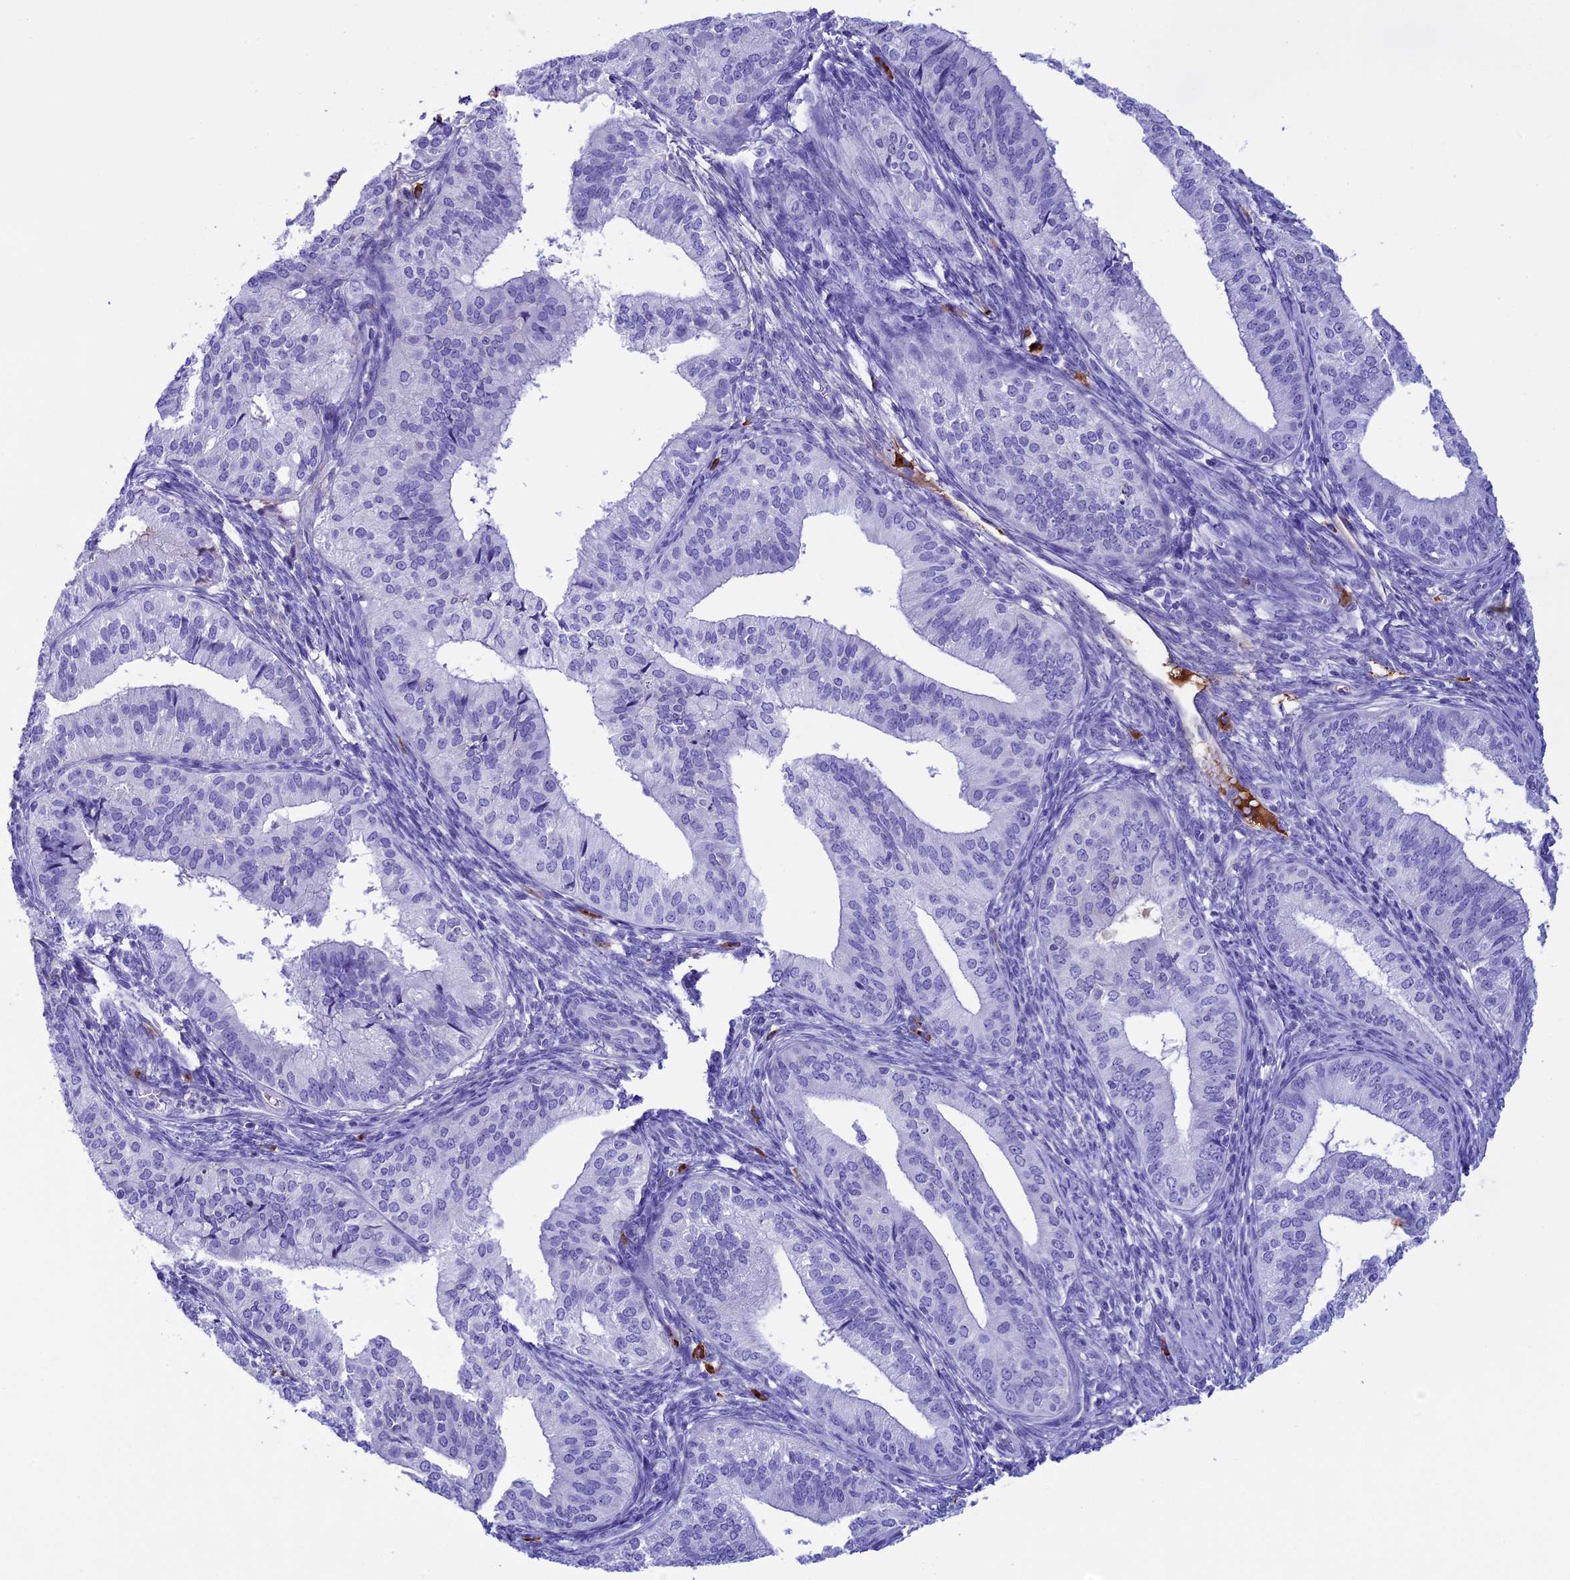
{"staining": {"intensity": "negative", "quantity": "none", "location": "none"}, "tissue": "endometrial cancer", "cell_type": "Tumor cells", "image_type": "cancer", "snomed": [{"axis": "morphology", "description": "Adenocarcinoma, NOS"}, {"axis": "topography", "description": "Endometrium"}], "caption": "This is a photomicrograph of immunohistochemistry (IHC) staining of endometrial cancer, which shows no staining in tumor cells.", "gene": "IGSF6", "patient": {"sex": "female", "age": 50}}